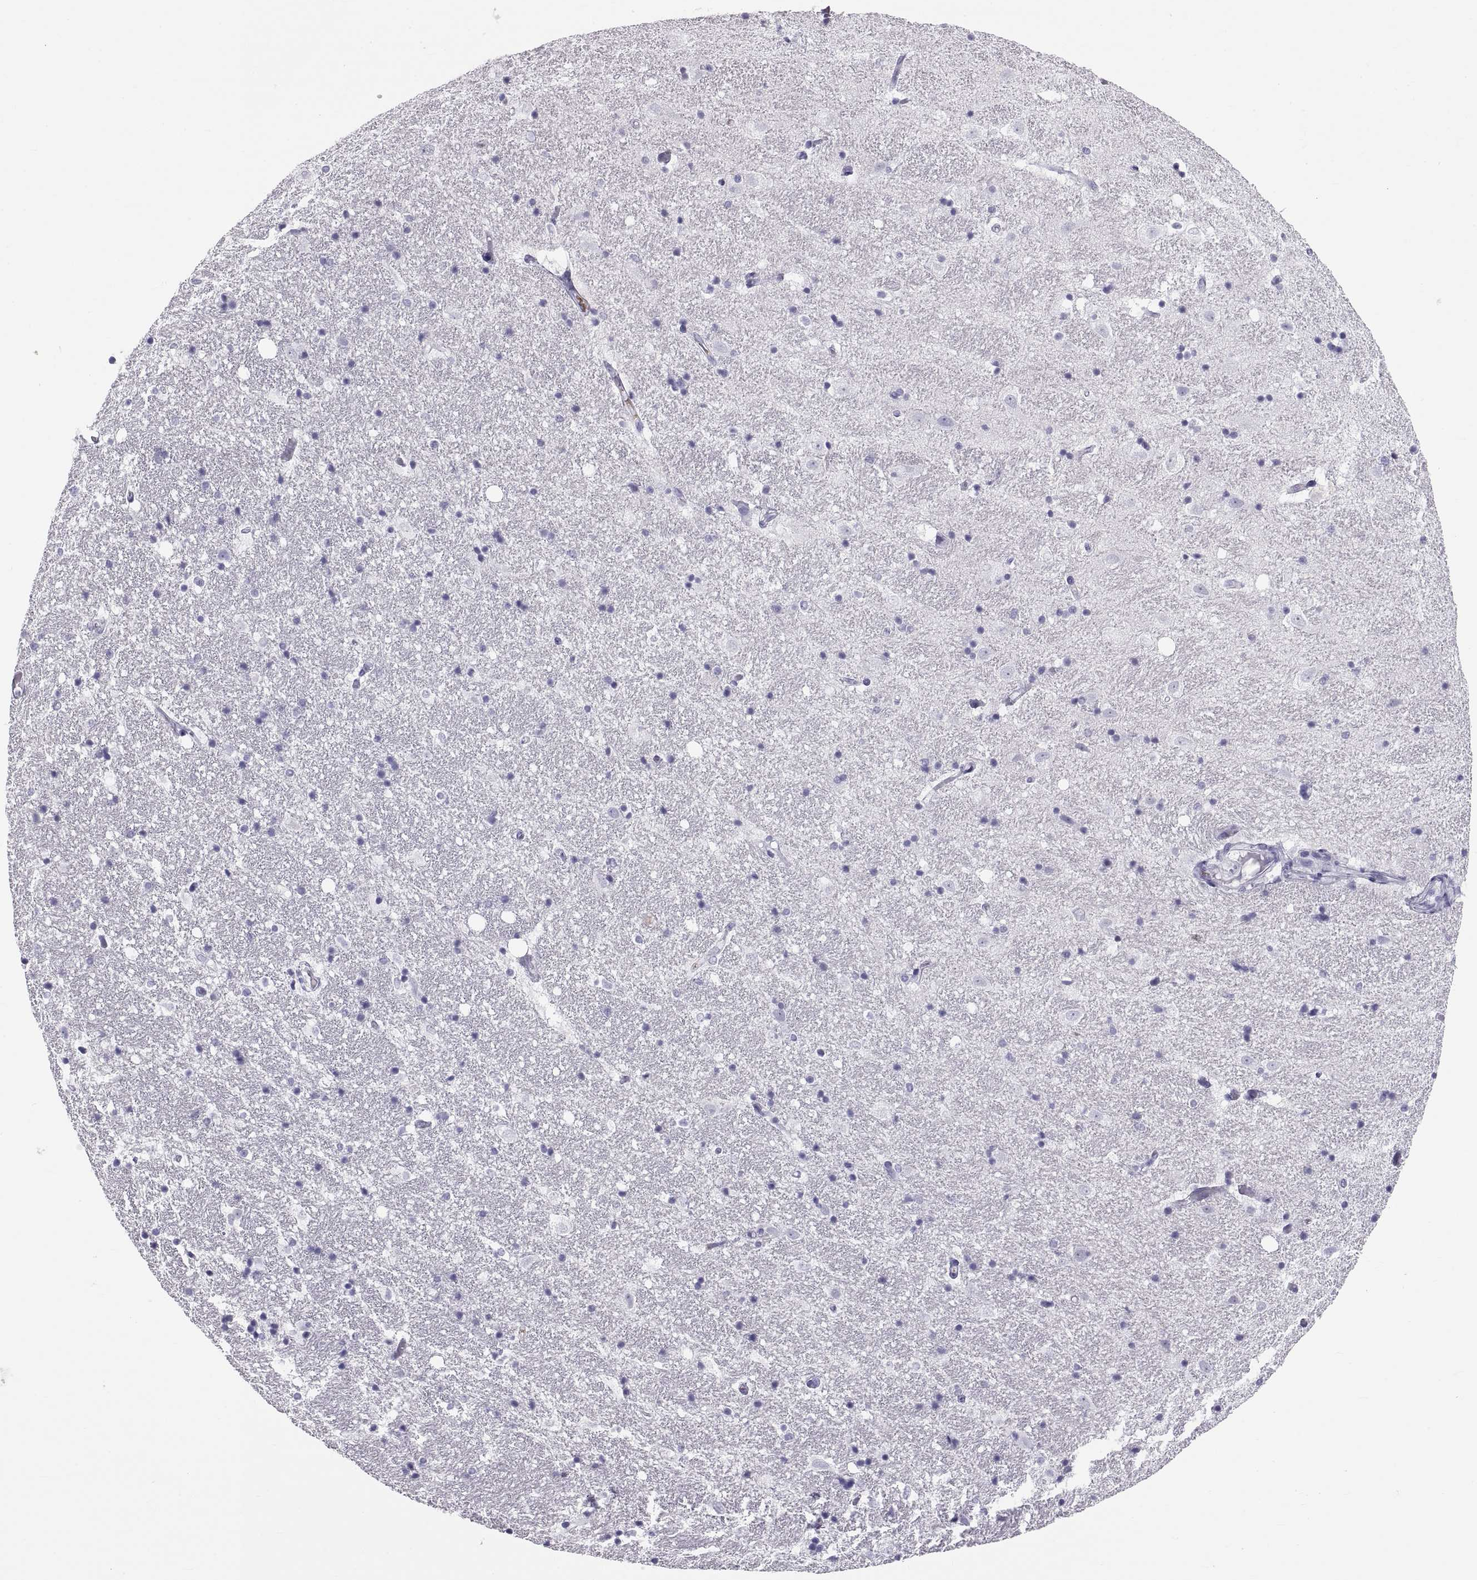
{"staining": {"intensity": "negative", "quantity": "none", "location": "none"}, "tissue": "hippocampus", "cell_type": "Glial cells", "image_type": "normal", "snomed": [{"axis": "morphology", "description": "Normal tissue, NOS"}, {"axis": "topography", "description": "Hippocampus"}], "caption": "The image demonstrates no significant positivity in glial cells of hippocampus.", "gene": "CT47A10", "patient": {"sex": "male", "age": 49}}